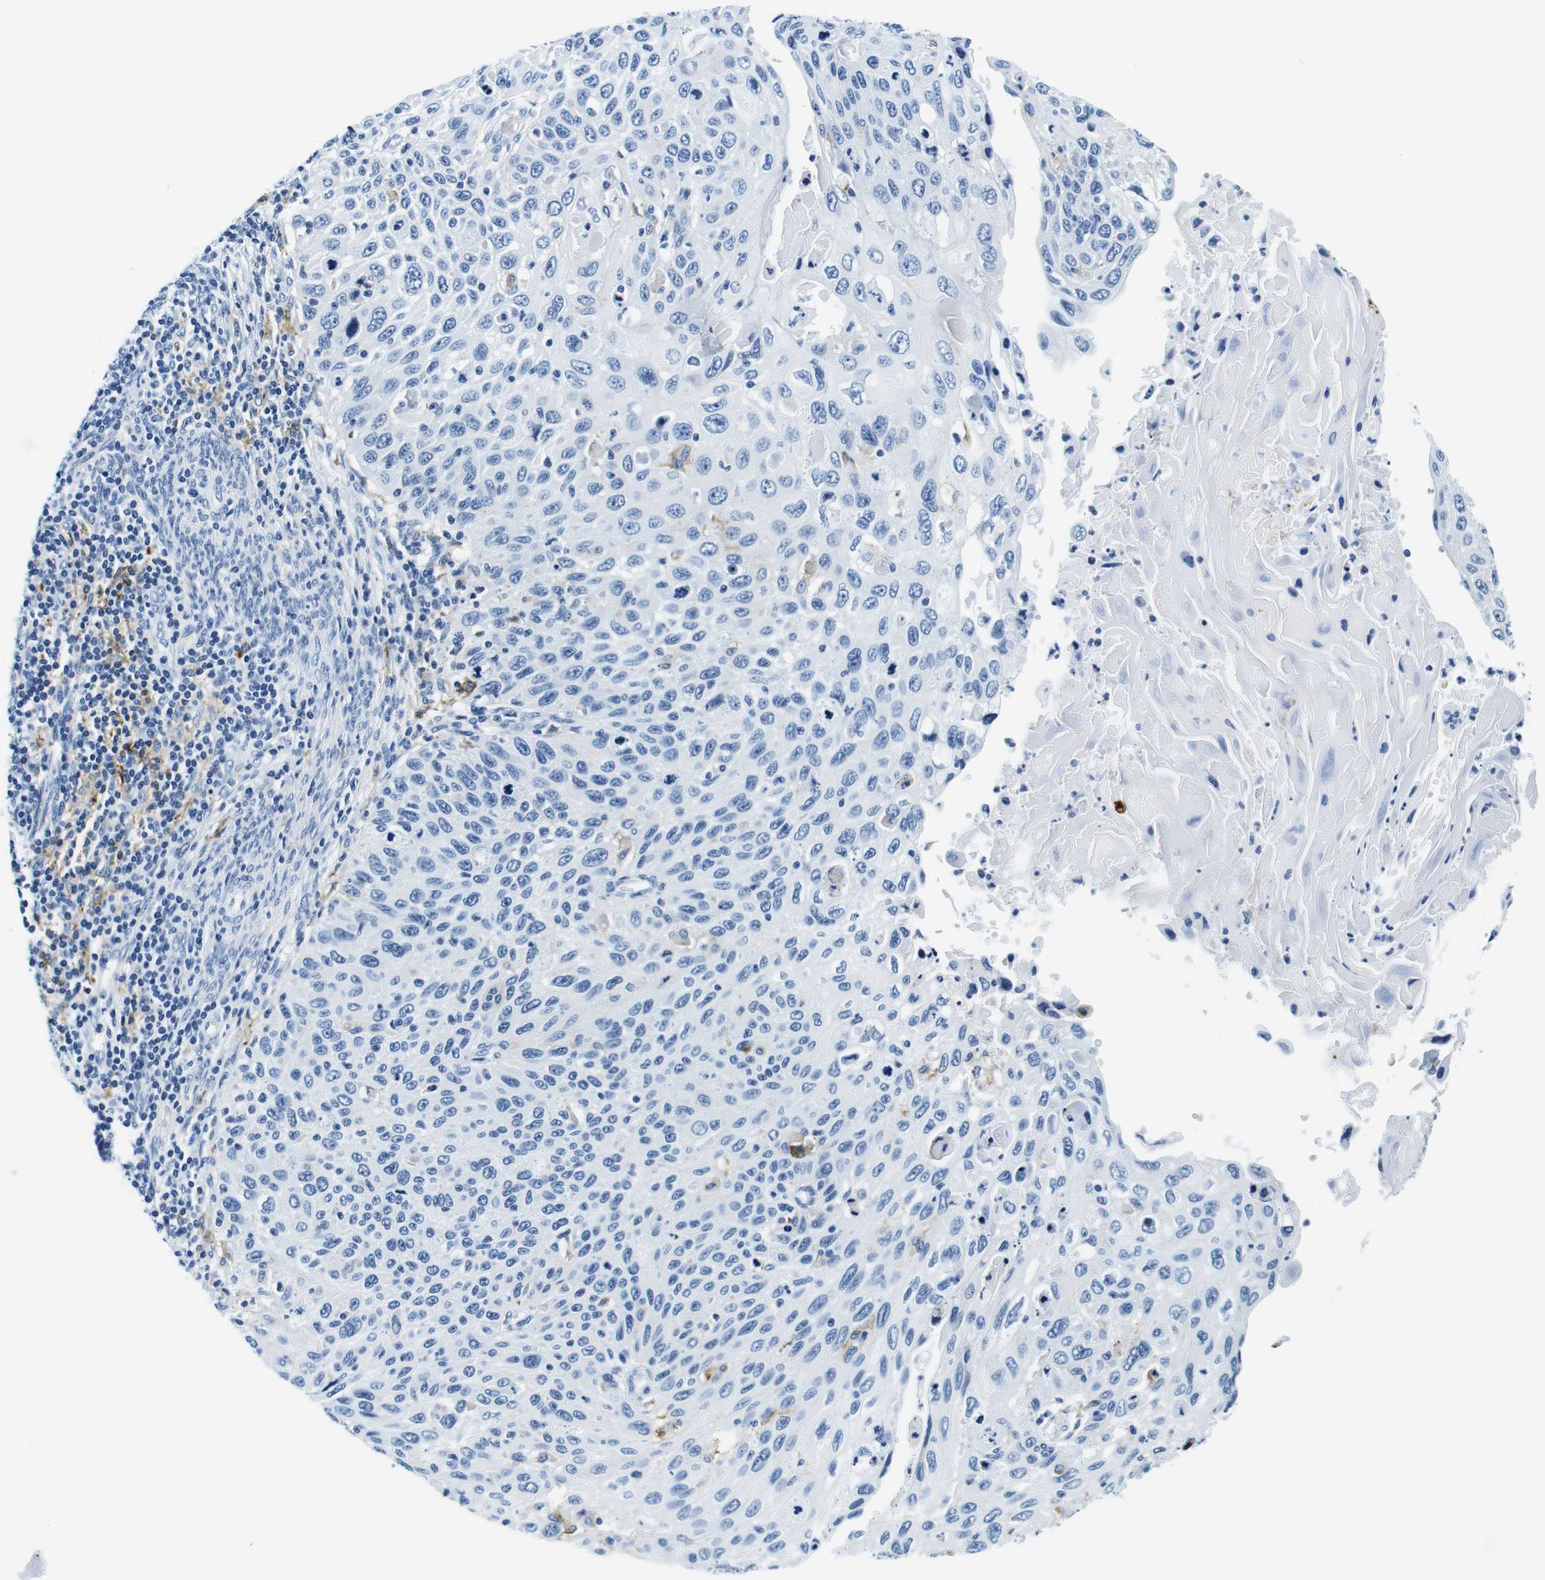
{"staining": {"intensity": "negative", "quantity": "none", "location": "none"}, "tissue": "cervical cancer", "cell_type": "Tumor cells", "image_type": "cancer", "snomed": [{"axis": "morphology", "description": "Squamous cell carcinoma, NOS"}, {"axis": "topography", "description": "Cervix"}], "caption": "Human cervical squamous cell carcinoma stained for a protein using immunohistochemistry exhibits no expression in tumor cells.", "gene": "HLA-DRB1", "patient": {"sex": "female", "age": 70}}